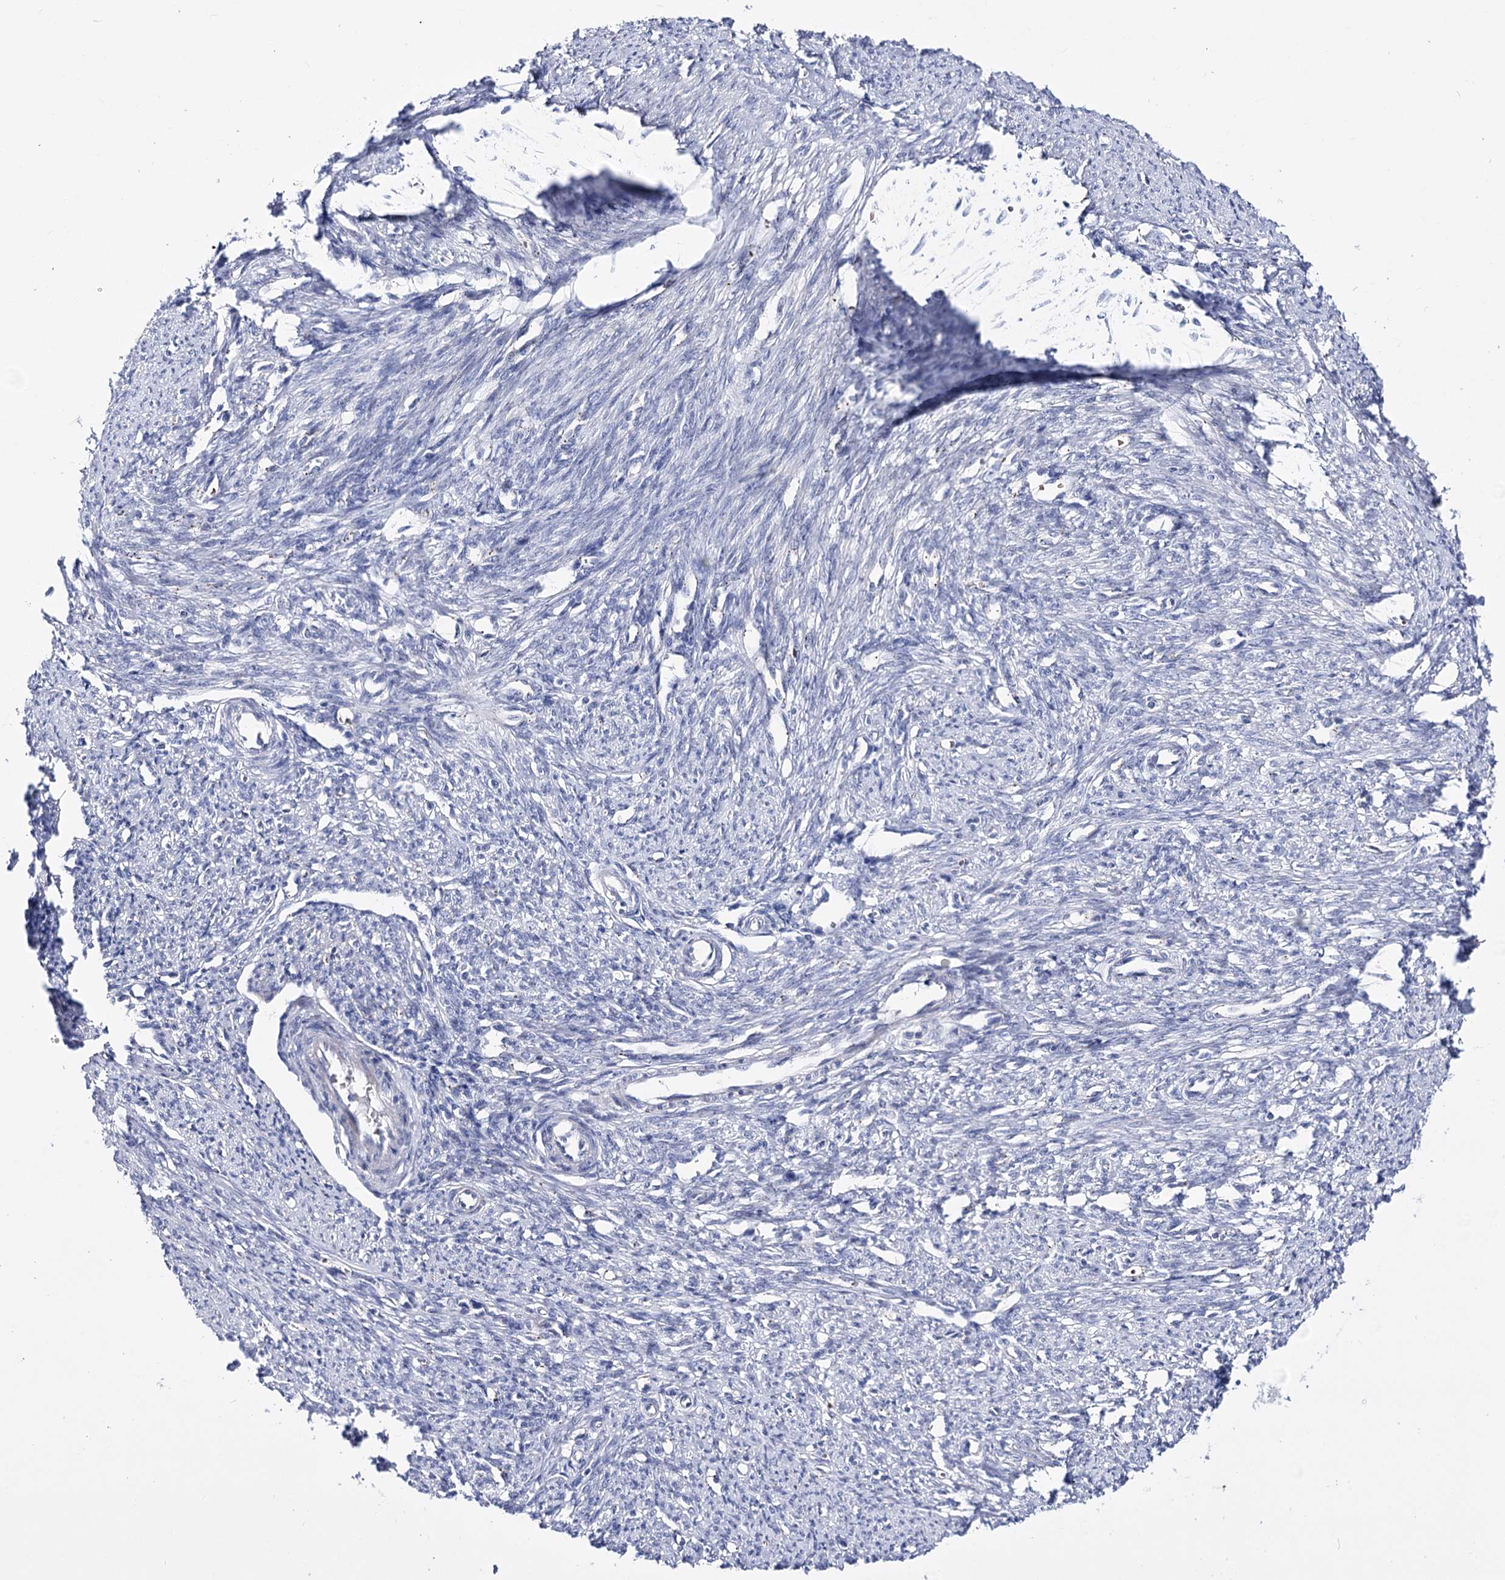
{"staining": {"intensity": "negative", "quantity": "none", "location": "none"}, "tissue": "smooth muscle", "cell_type": "Smooth muscle cells", "image_type": "normal", "snomed": [{"axis": "morphology", "description": "Normal tissue, NOS"}, {"axis": "topography", "description": "Smooth muscle"}, {"axis": "topography", "description": "Uterus"}], "caption": "The immunohistochemistry (IHC) histopathology image has no significant positivity in smooth muscle cells of smooth muscle. (Brightfield microscopy of DAB immunohistochemistry at high magnification).", "gene": "PCGF5", "patient": {"sex": "female", "age": 59}}